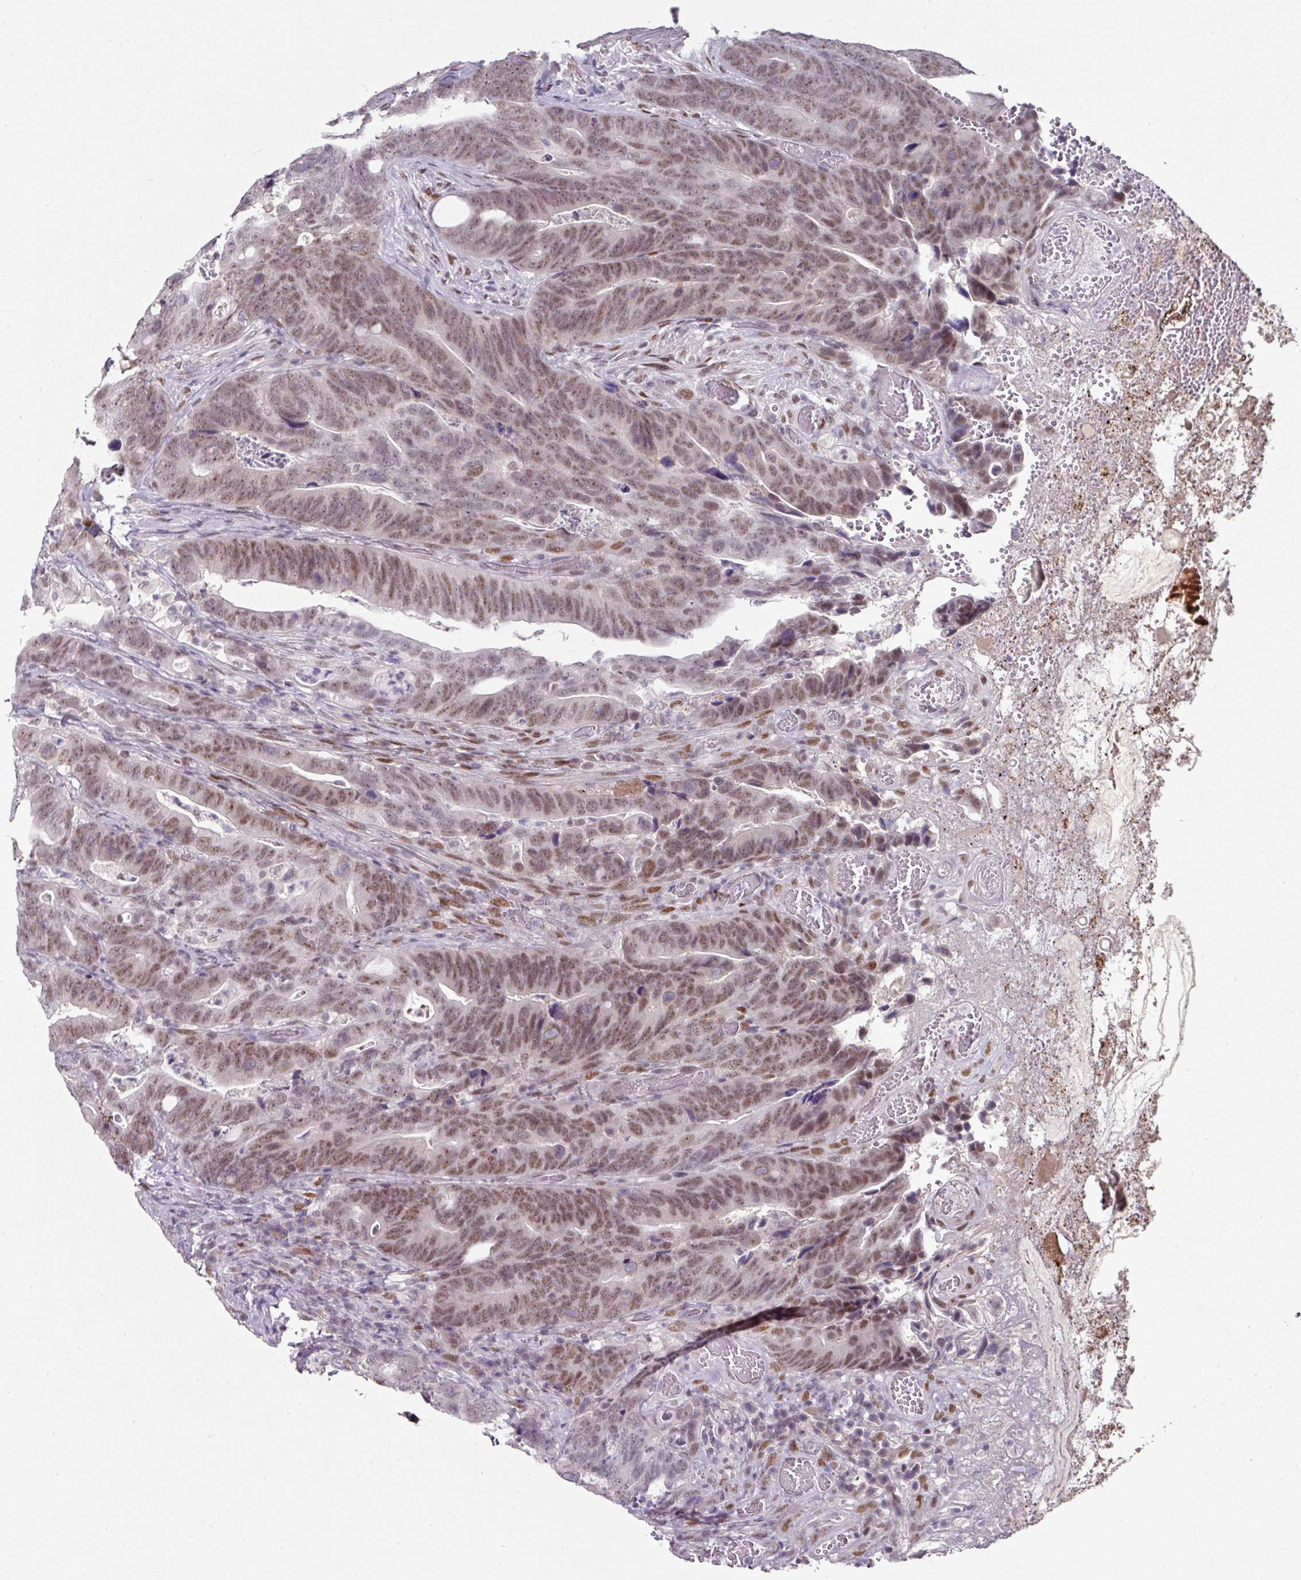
{"staining": {"intensity": "moderate", "quantity": ">75%", "location": "nuclear"}, "tissue": "colorectal cancer", "cell_type": "Tumor cells", "image_type": "cancer", "snomed": [{"axis": "morphology", "description": "Adenocarcinoma, NOS"}, {"axis": "topography", "description": "Colon"}], "caption": "There is medium levels of moderate nuclear staining in tumor cells of colorectal adenocarcinoma, as demonstrated by immunohistochemical staining (brown color).", "gene": "ELK1", "patient": {"sex": "female", "age": 82}}